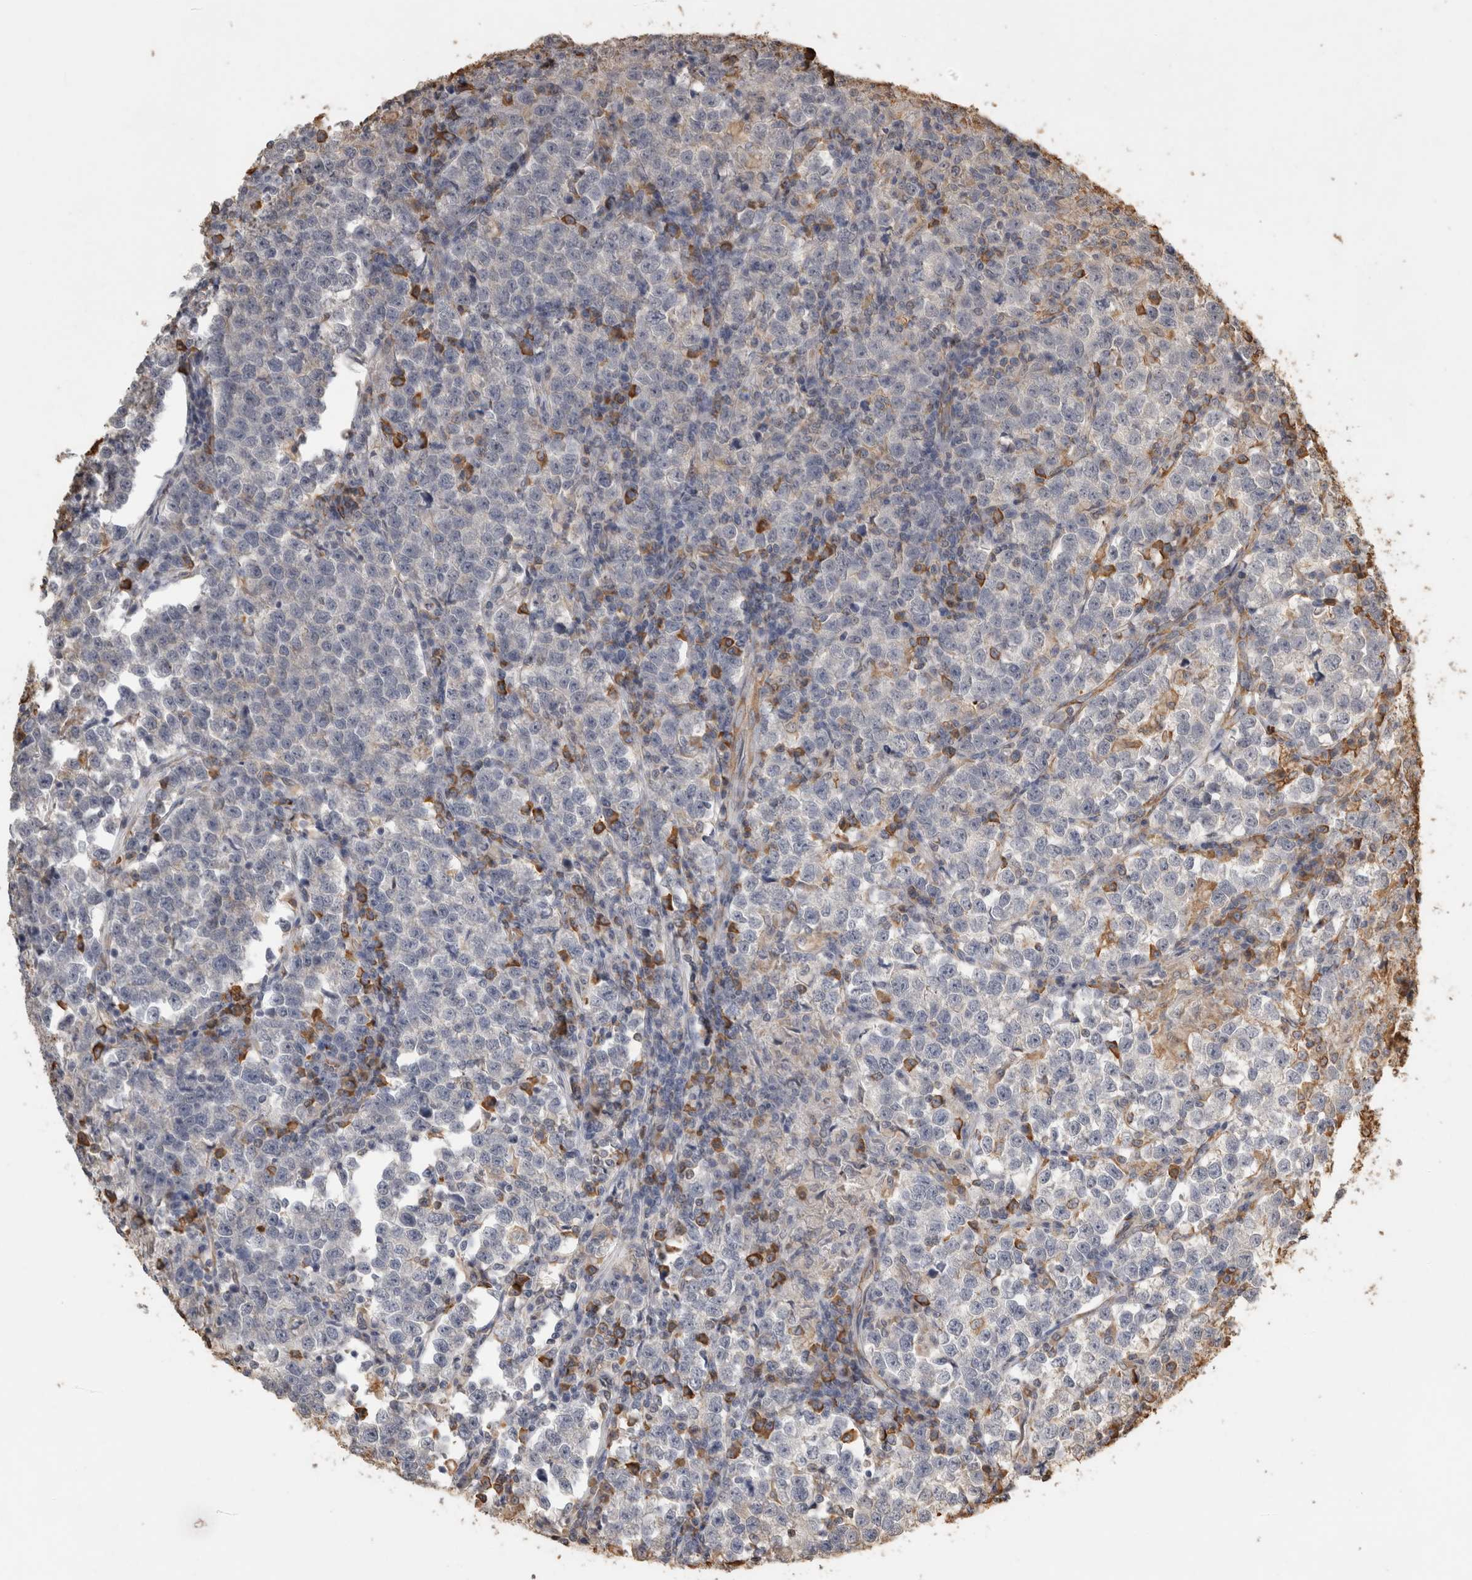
{"staining": {"intensity": "negative", "quantity": "none", "location": "none"}, "tissue": "testis cancer", "cell_type": "Tumor cells", "image_type": "cancer", "snomed": [{"axis": "morphology", "description": "Normal tissue, NOS"}, {"axis": "morphology", "description": "Seminoma, NOS"}, {"axis": "topography", "description": "Testis"}], "caption": "The IHC image has no significant staining in tumor cells of testis cancer tissue.", "gene": "REPS2", "patient": {"sex": "male", "age": 43}}